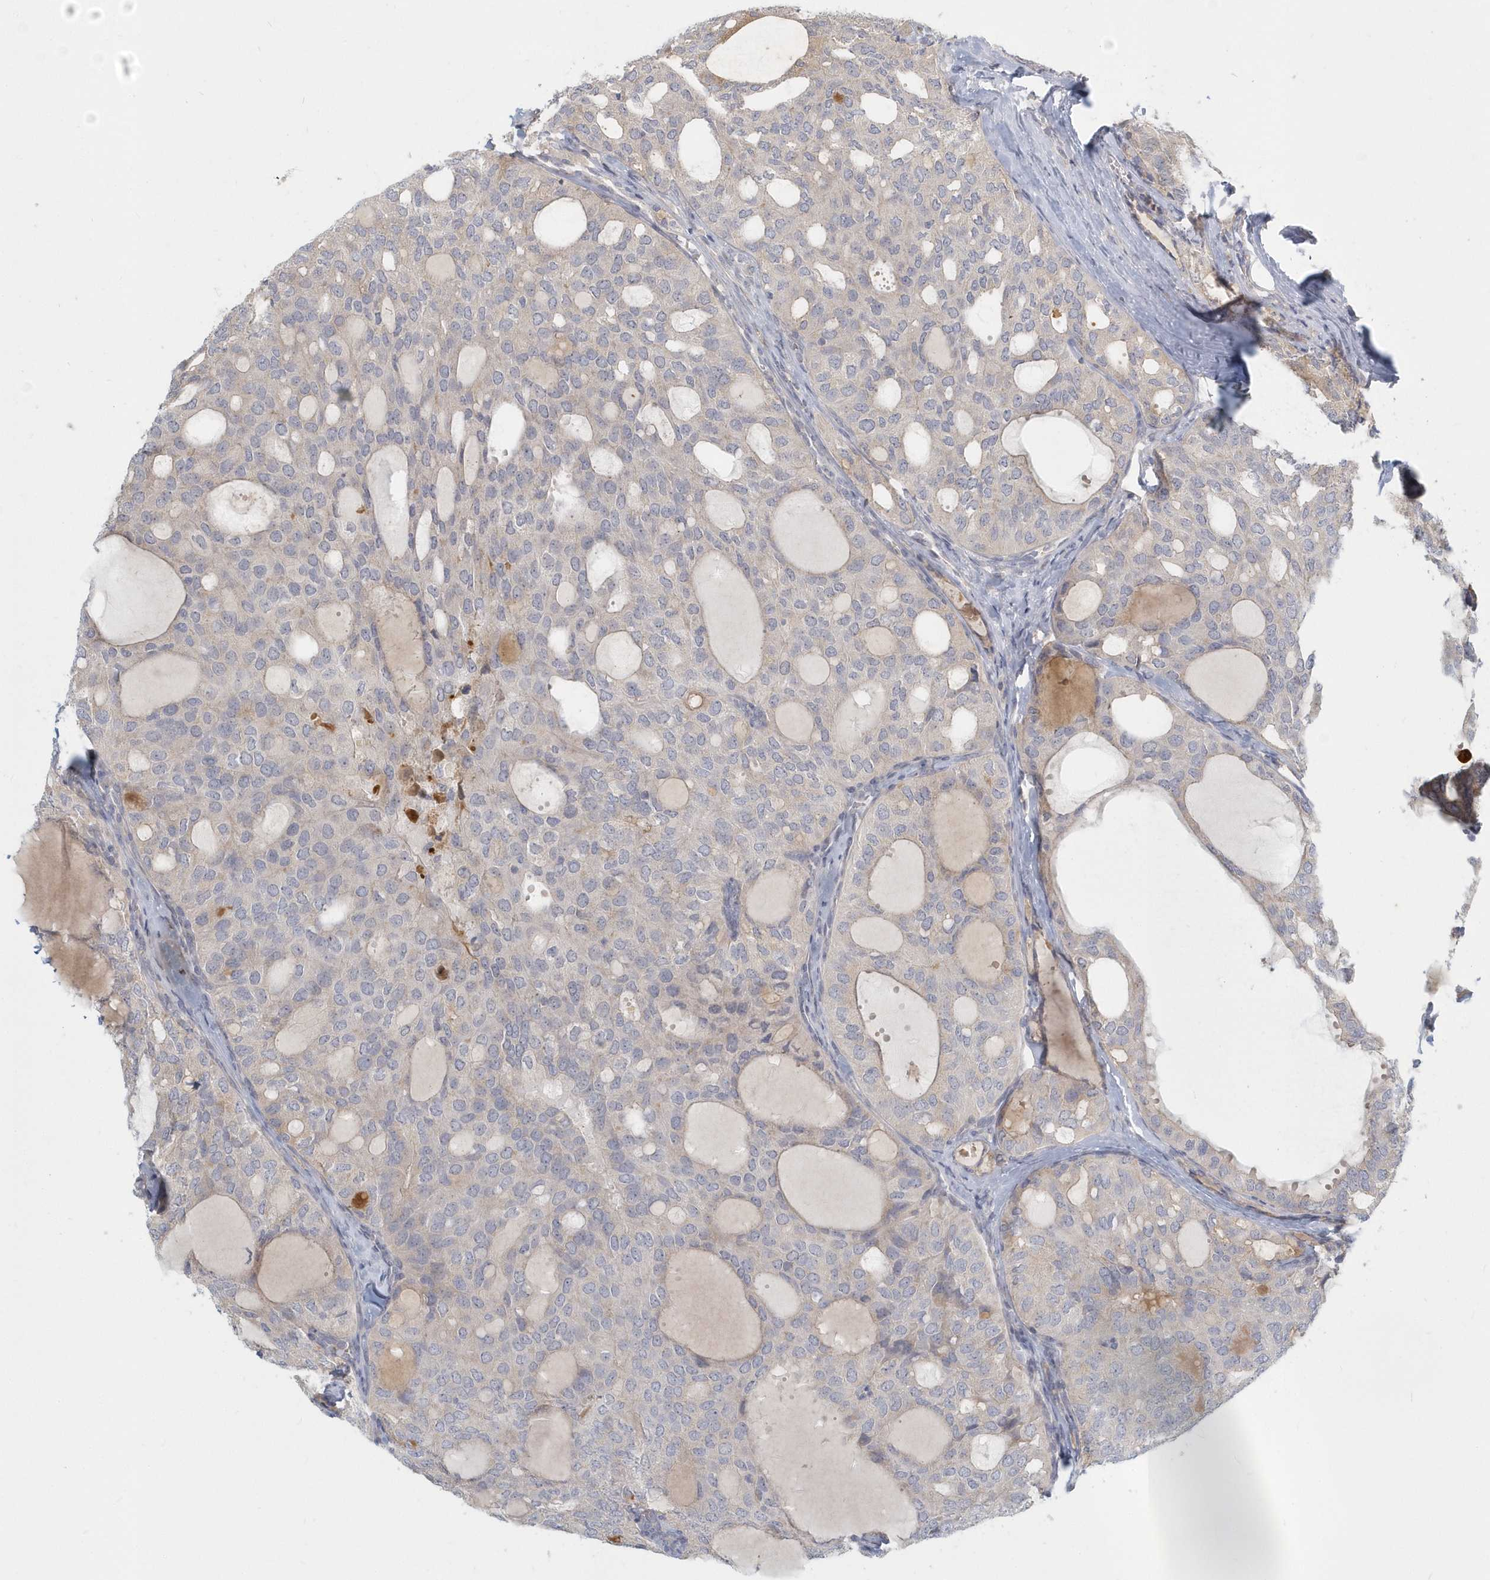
{"staining": {"intensity": "negative", "quantity": "none", "location": "none"}, "tissue": "thyroid cancer", "cell_type": "Tumor cells", "image_type": "cancer", "snomed": [{"axis": "morphology", "description": "Follicular adenoma carcinoma, NOS"}, {"axis": "topography", "description": "Thyroid gland"}], "caption": "Immunohistochemical staining of human thyroid cancer (follicular adenoma carcinoma) shows no significant expression in tumor cells. (Stains: DAB immunohistochemistry (IHC) with hematoxylin counter stain, Microscopy: brightfield microscopy at high magnification).", "gene": "NAPB", "patient": {"sex": "male", "age": 75}}